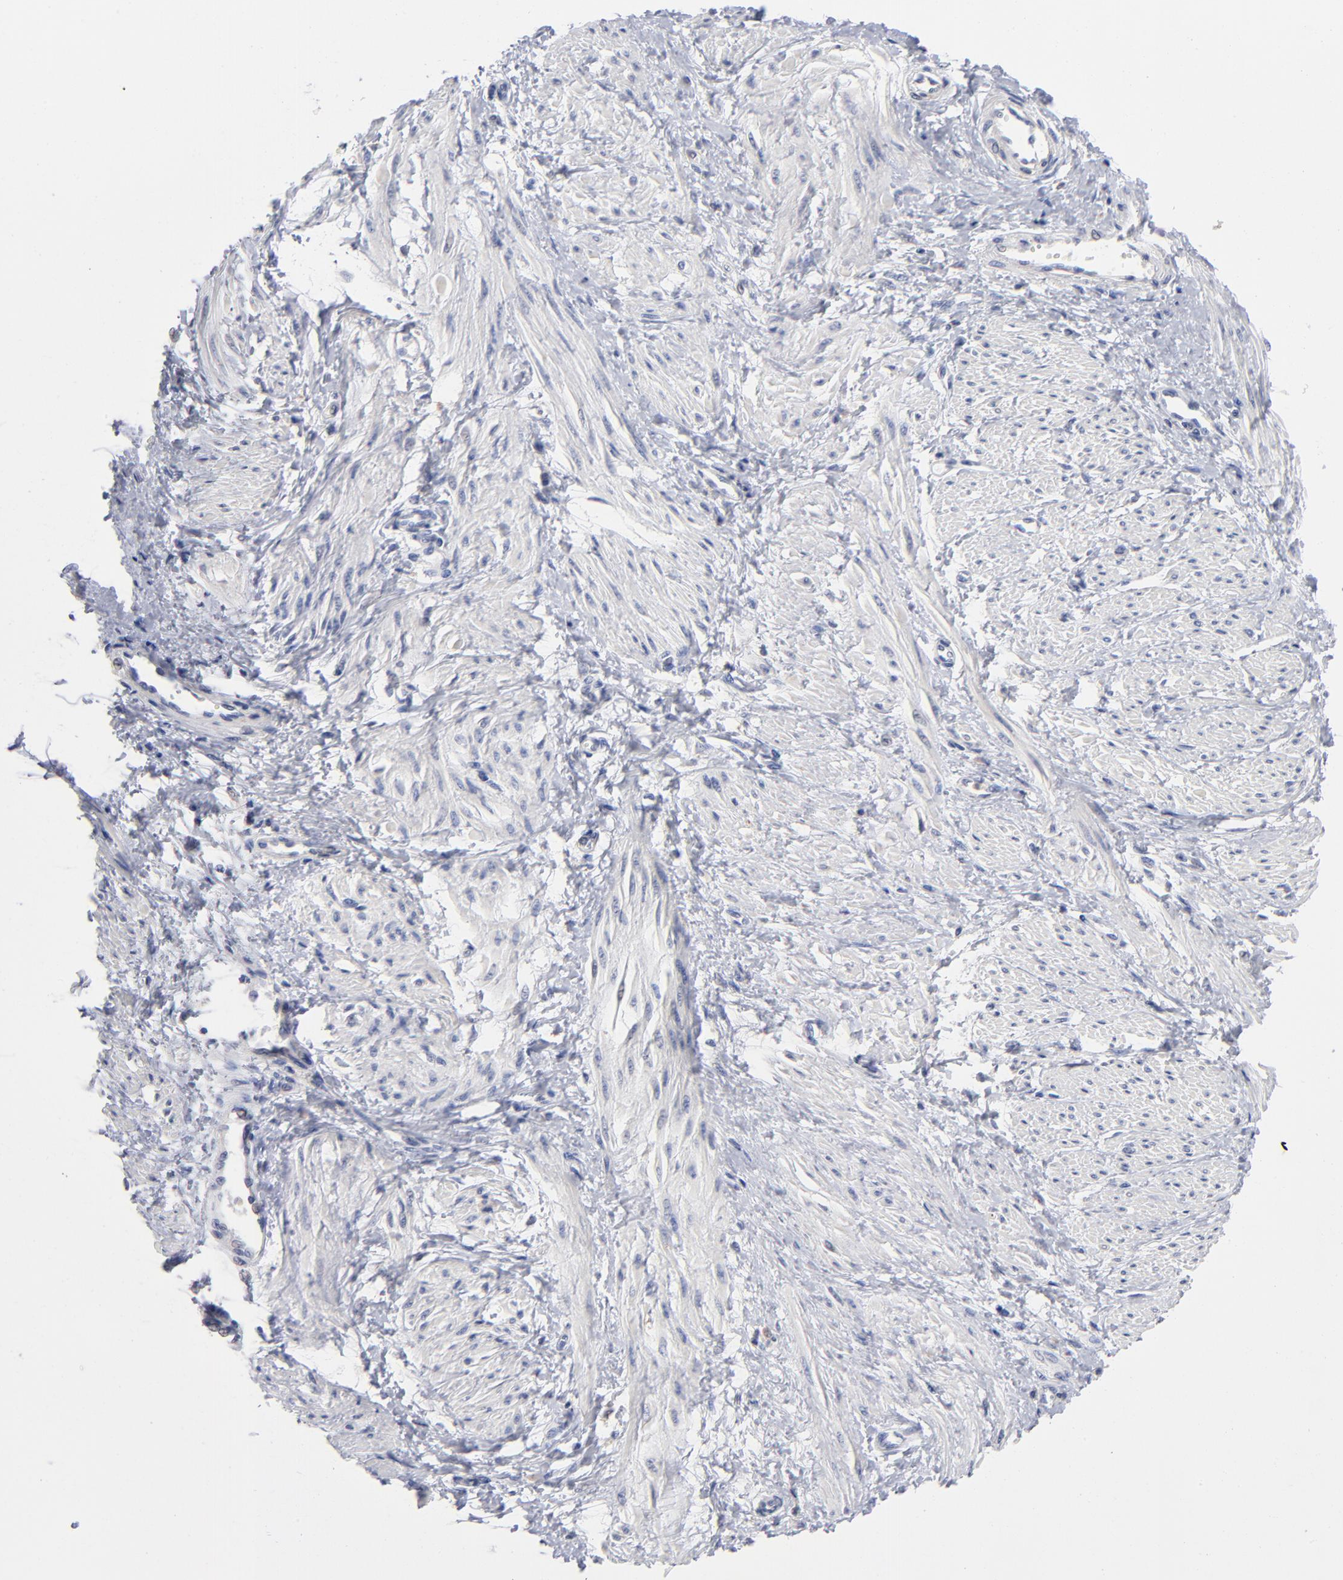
{"staining": {"intensity": "weak", "quantity": "25%-75%", "location": "cytoplasmic/membranous"}, "tissue": "smooth muscle", "cell_type": "Smooth muscle cells", "image_type": "normal", "snomed": [{"axis": "morphology", "description": "Normal tissue, NOS"}, {"axis": "topography", "description": "Smooth muscle"}, {"axis": "topography", "description": "Uterus"}], "caption": "DAB immunohistochemical staining of normal smooth muscle demonstrates weak cytoplasmic/membranous protein staining in approximately 25%-75% of smooth muscle cells.", "gene": "RRAGA", "patient": {"sex": "female", "age": 39}}